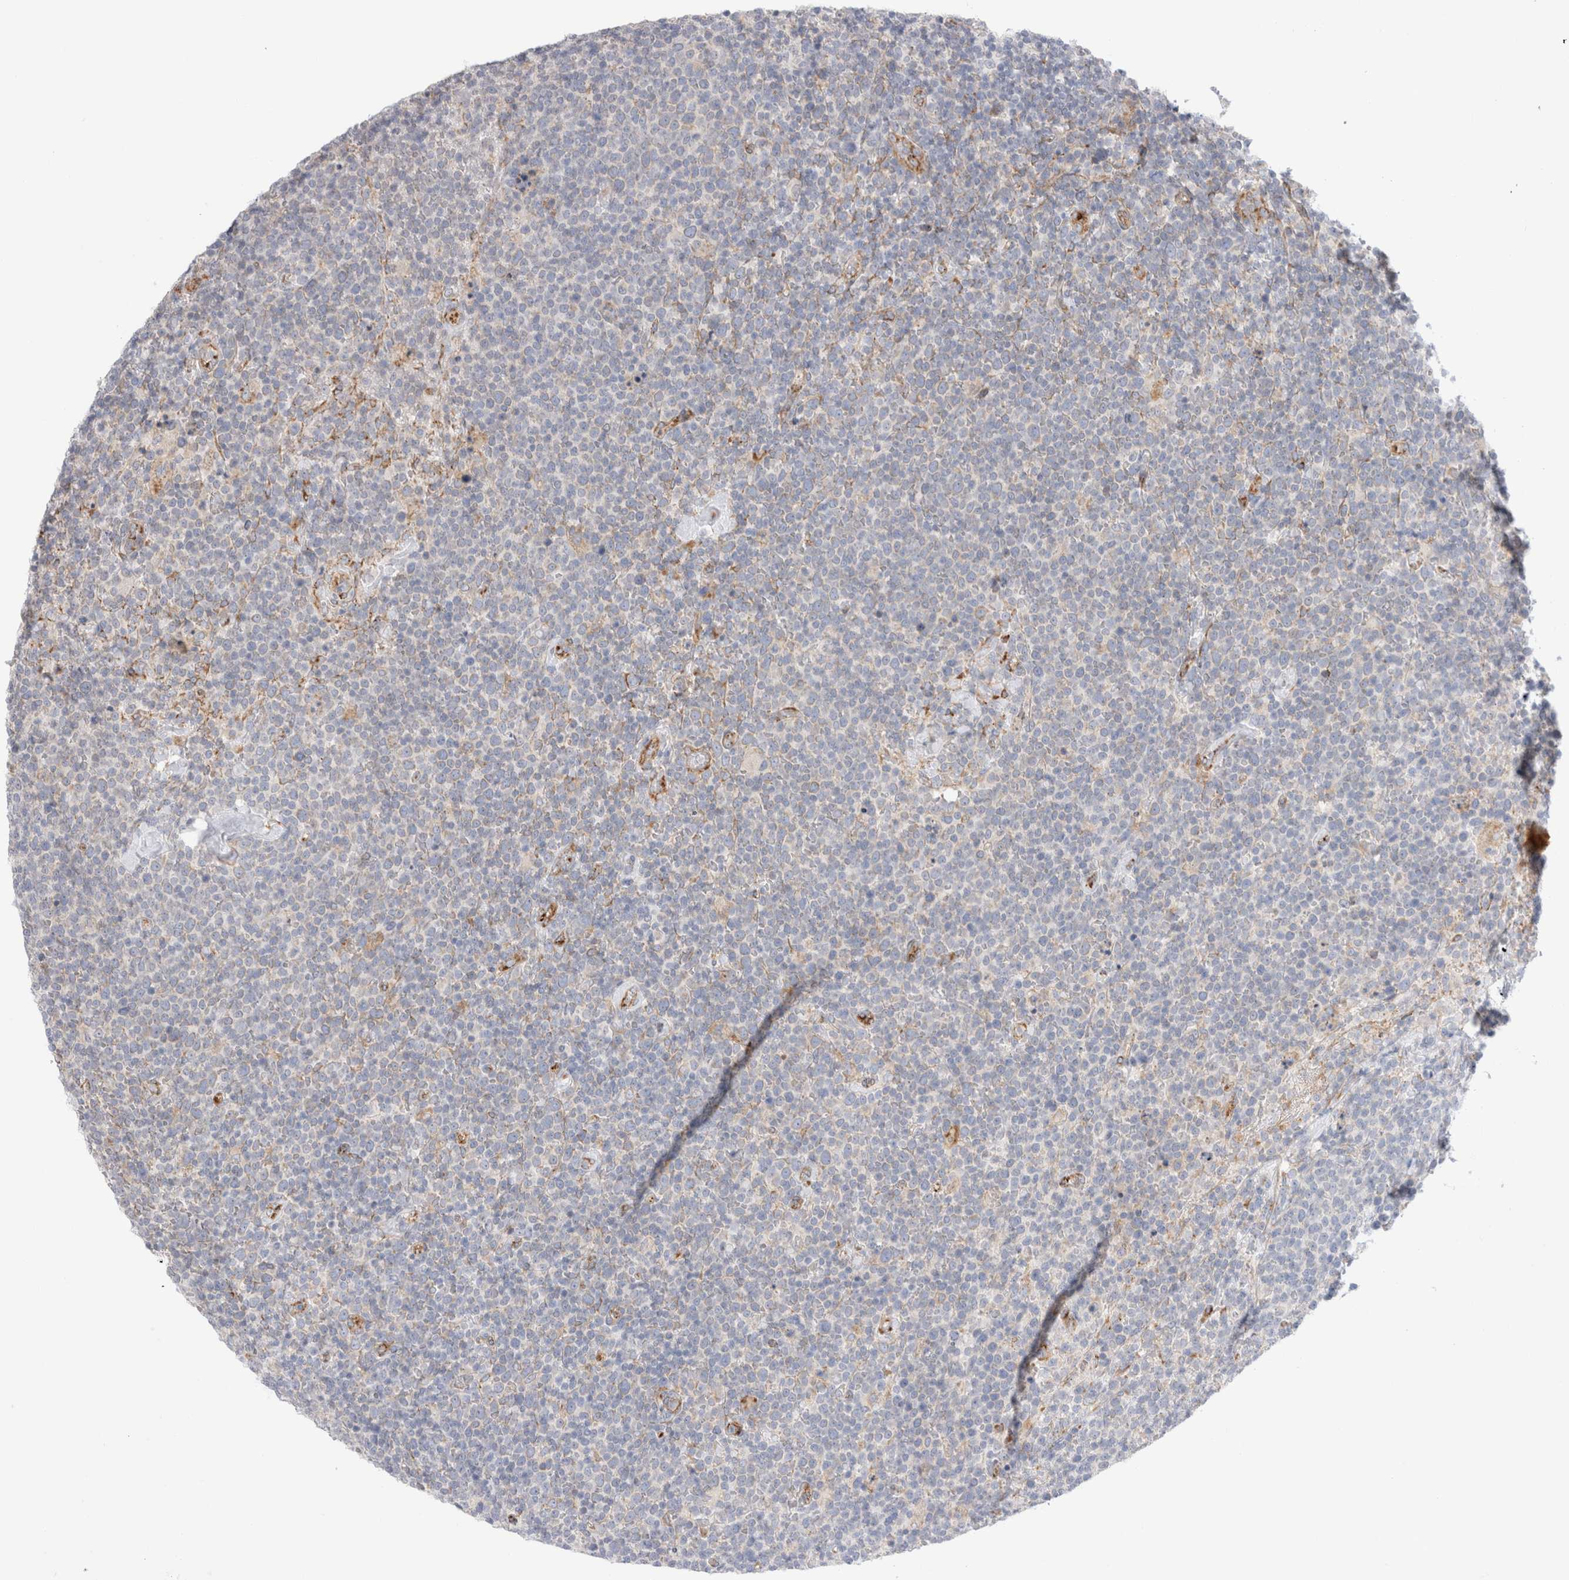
{"staining": {"intensity": "negative", "quantity": "none", "location": "none"}, "tissue": "lymphoma", "cell_type": "Tumor cells", "image_type": "cancer", "snomed": [{"axis": "morphology", "description": "Malignant lymphoma, non-Hodgkin's type, High grade"}, {"axis": "topography", "description": "Lymph node"}], "caption": "Protein analysis of lymphoma reveals no significant staining in tumor cells. Nuclei are stained in blue.", "gene": "CNPY4", "patient": {"sex": "male", "age": 61}}